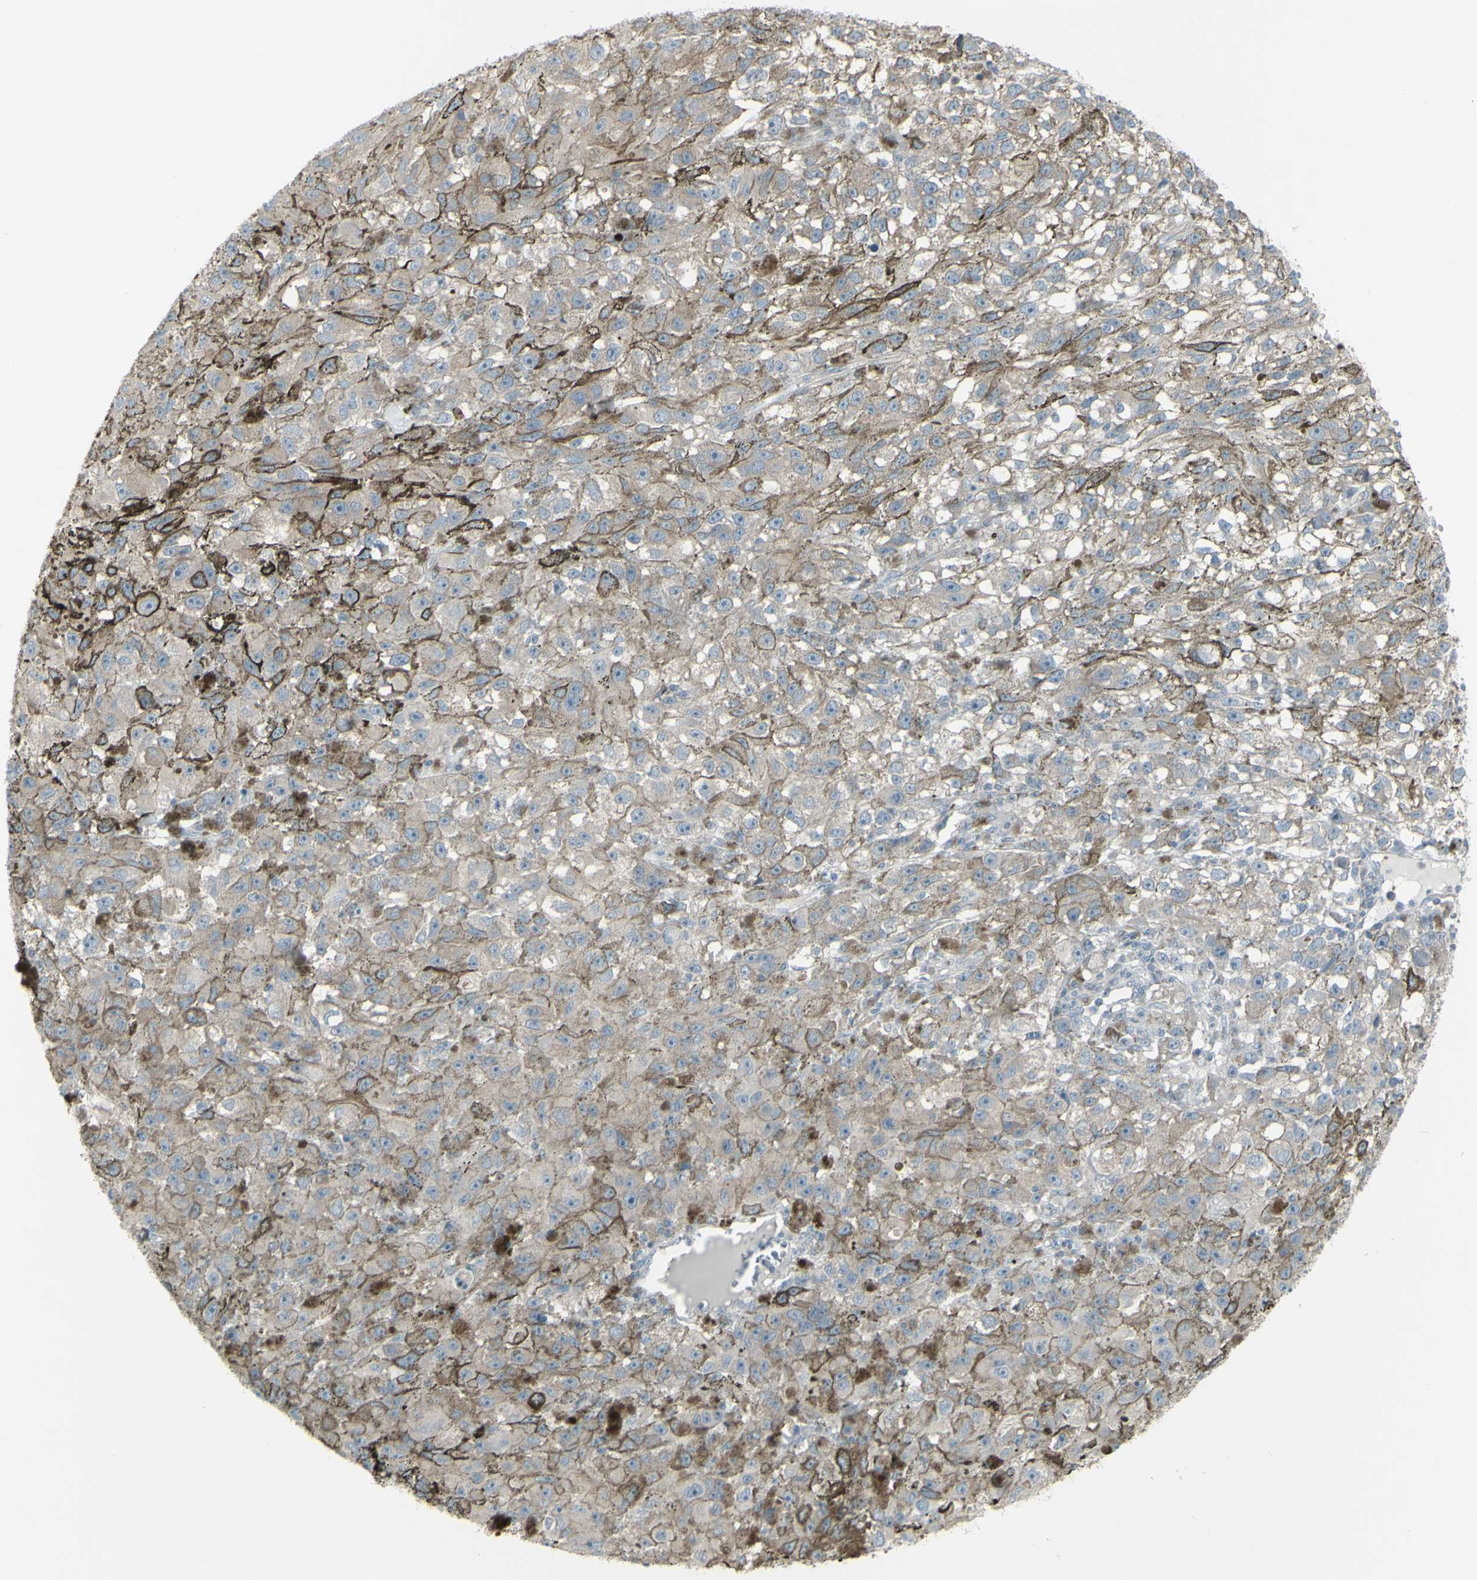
{"staining": {"intensity": "negative", "quantity": "none", "location": "none"}, "tissue": "melanoma", "cell_type": "Tumor cells", "image_type": "cancer", "snomed": [{"axis": "morphology", "description": "Malignant melanoma, NOS"}, {"axis": "topography", "description": "Skin"}], "caption": "Tumor cells are negative for brown protein staining in malignant melanoma.", "gene": "GALNT6", "patient": {"sex": "female", "age": 104}}